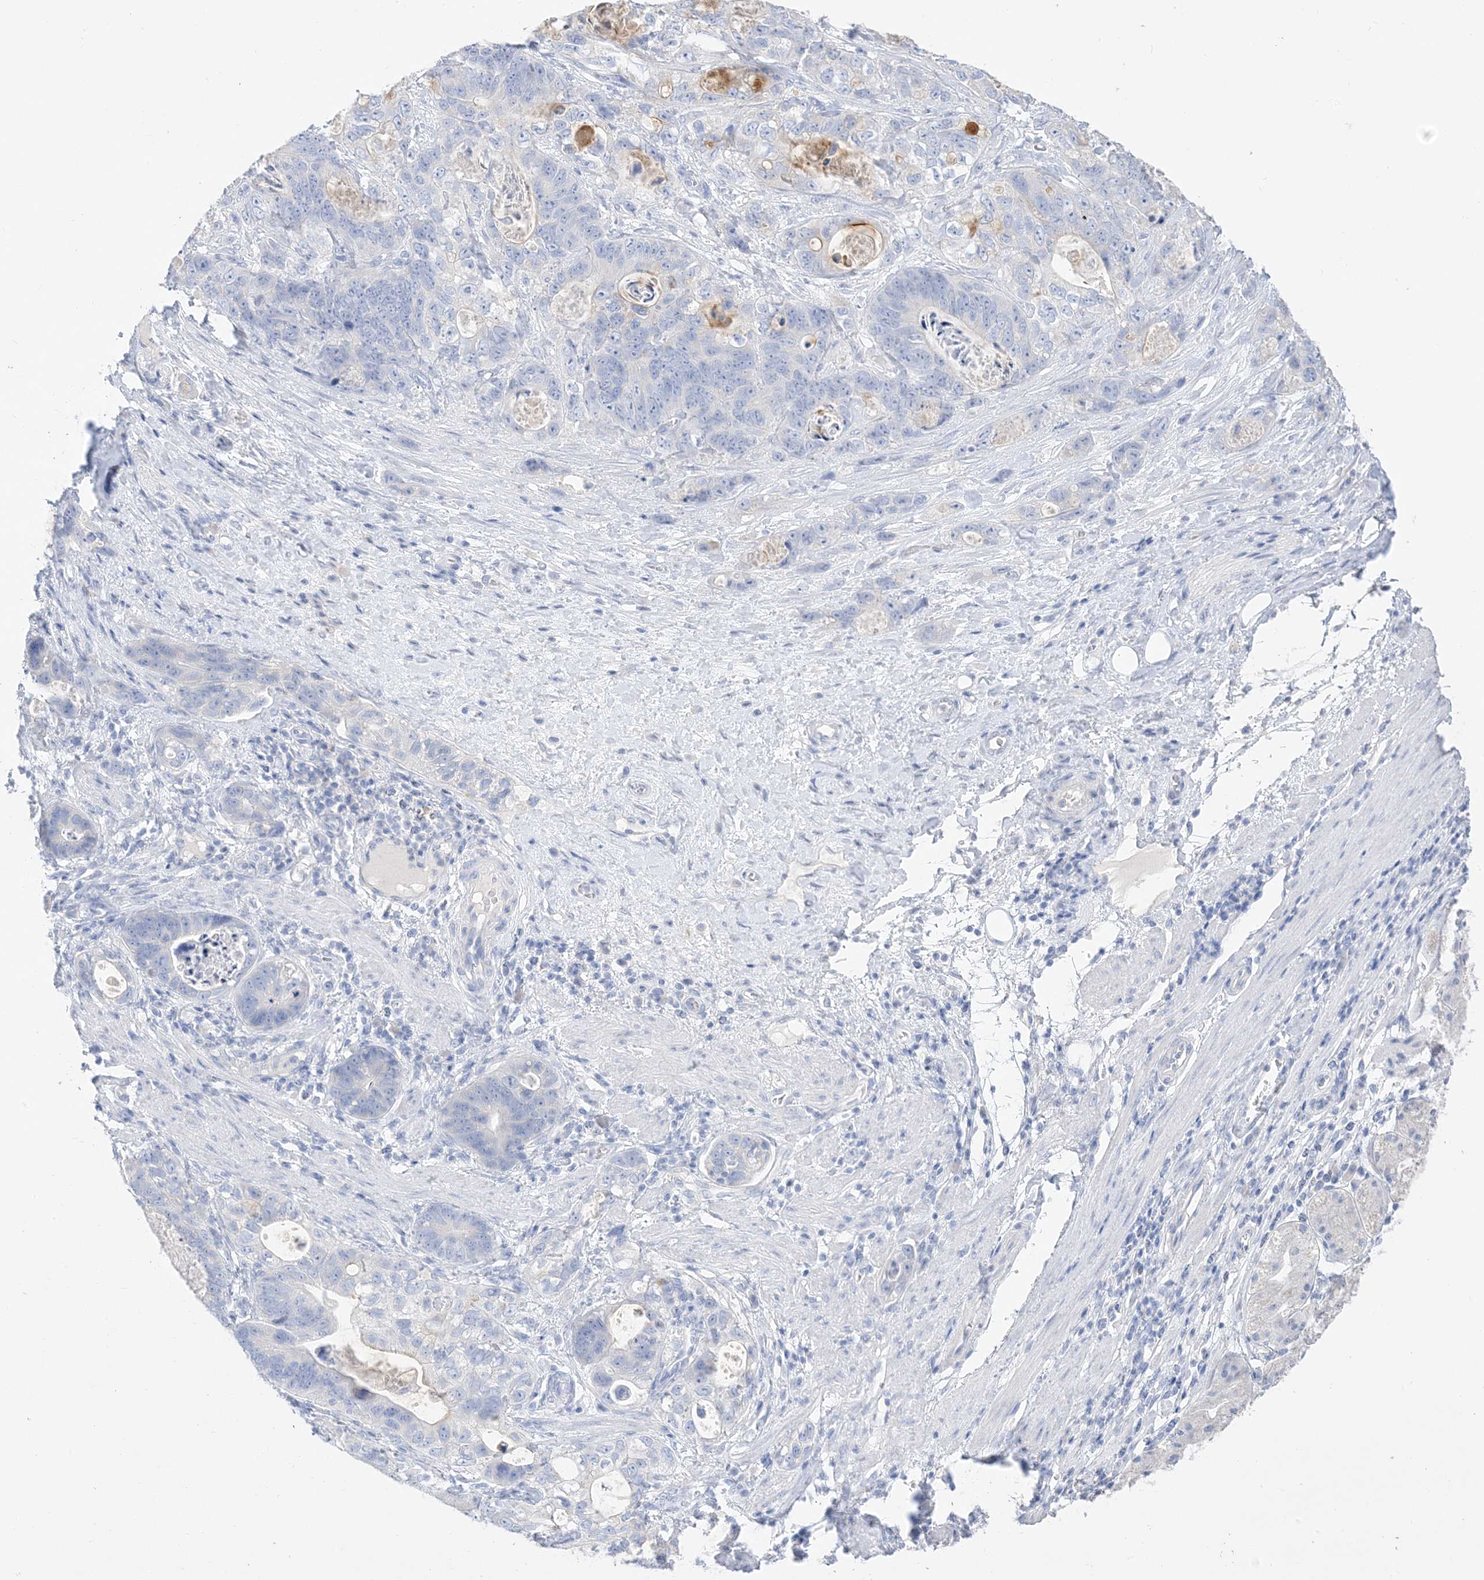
{"staining": {"intensity": "negative", "quantity": "none", "location": "none"}, "tissue": "stomach cancer", "cell_type": "Tumor cells", "image_type": "cancer", "snomed": [{"axis": "morphology", "description": "Normal tissue, NOS"}, {"axis": "morphology", "description": "Adenocarcinoma, NOS"}, {"axis": "topography", "description": "Stomach"}], "caption": "Histopathology image shows no protein positivity in tumor cells of stomach adenocarcinoma tissue.", "gene": "MUC17", "patient": {"sex": "female", "age": 89}}